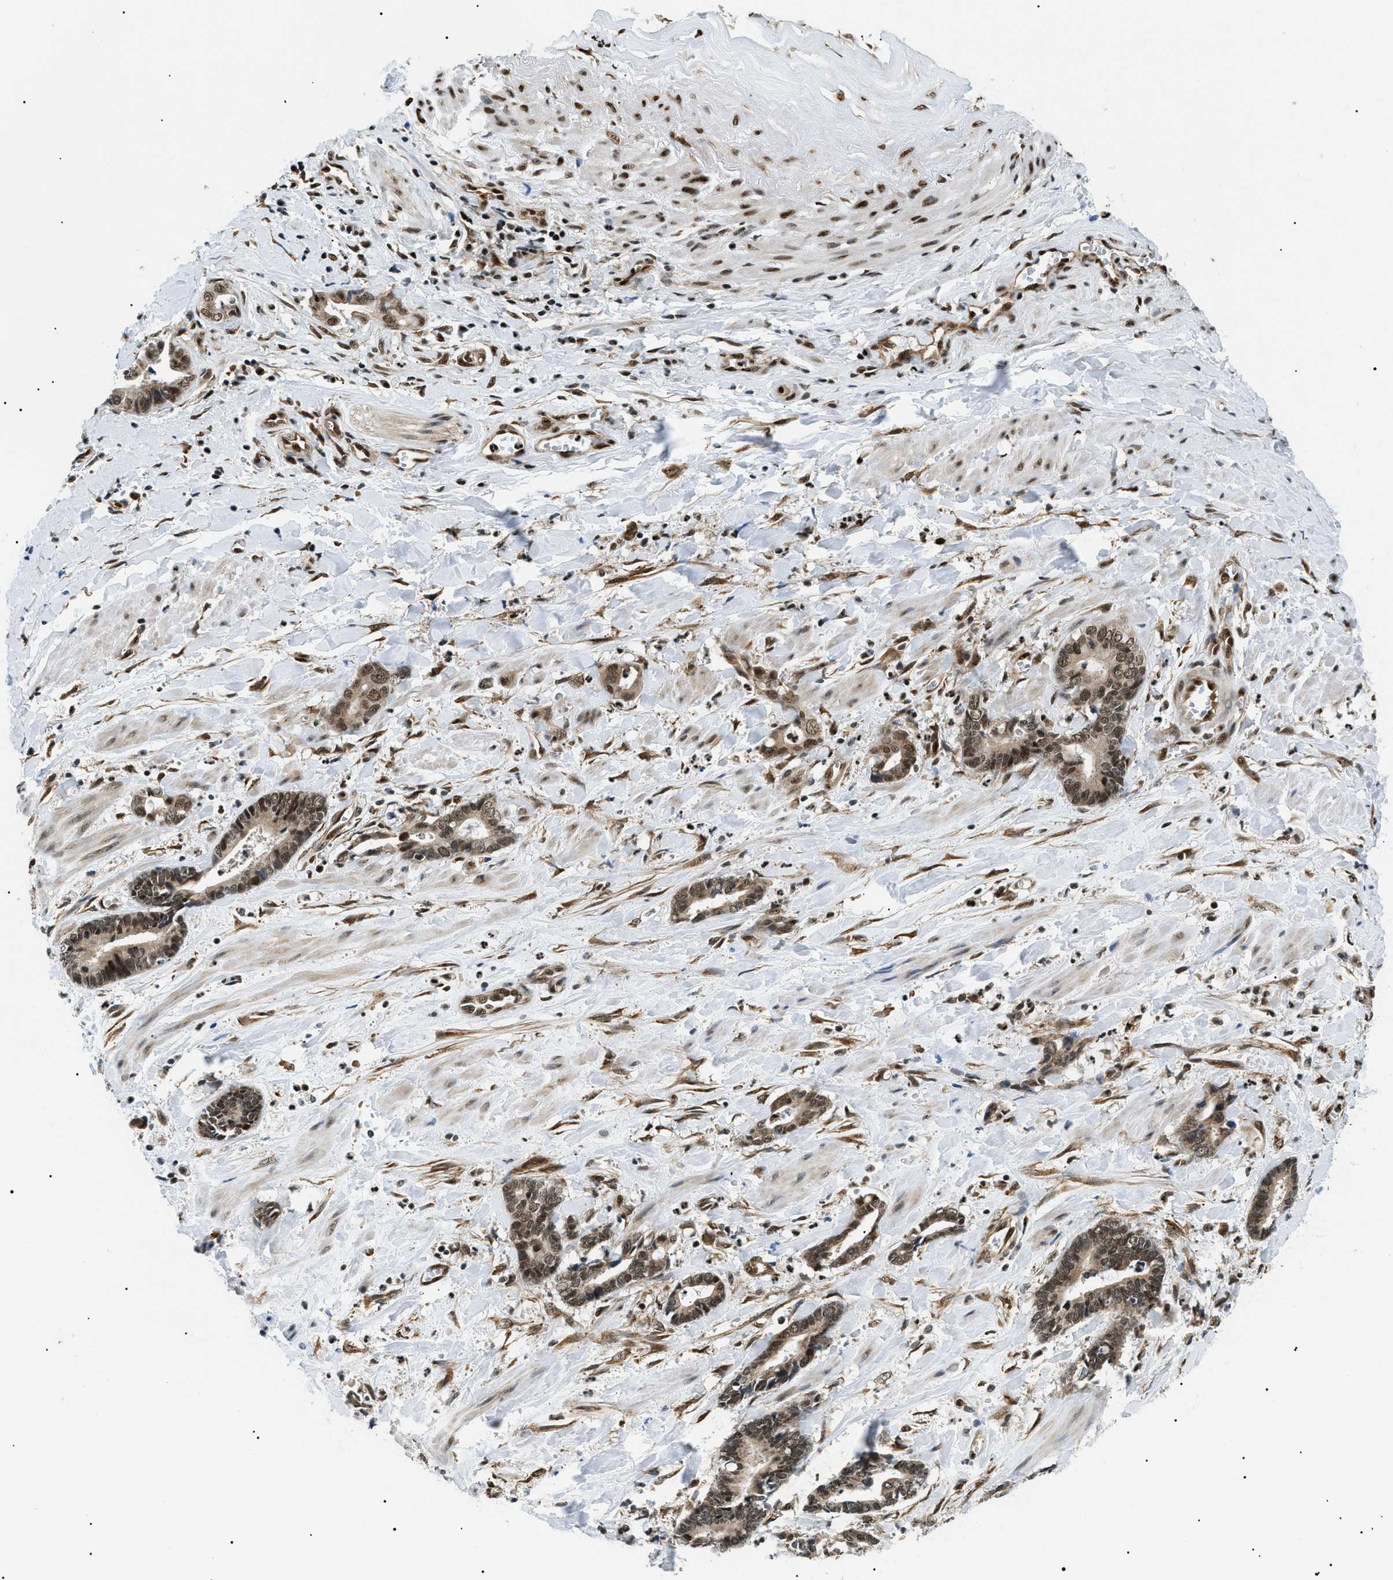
{"staining": {"intensity": "moderate", "quantity": ">75%", "location": "cytoplasmic/membranous,nuclear"}, "tissue": "cervical cancer", "cell_type": "Tumor cells", "image_type": "cancer", "snomed": [{"axis": "morphology", "description": "Adenocarcinoma, NOS"}, {"axis": "topography", "description": "Cervix"}], "caption": "Cervical cancer stained with a brown dye exhibits moderate cytoplasmic/membranous and nuclear positive expression in about >75% of tumor cells.", "gene": "CWC25", "patient": {"sex": "female", "age": 44}}